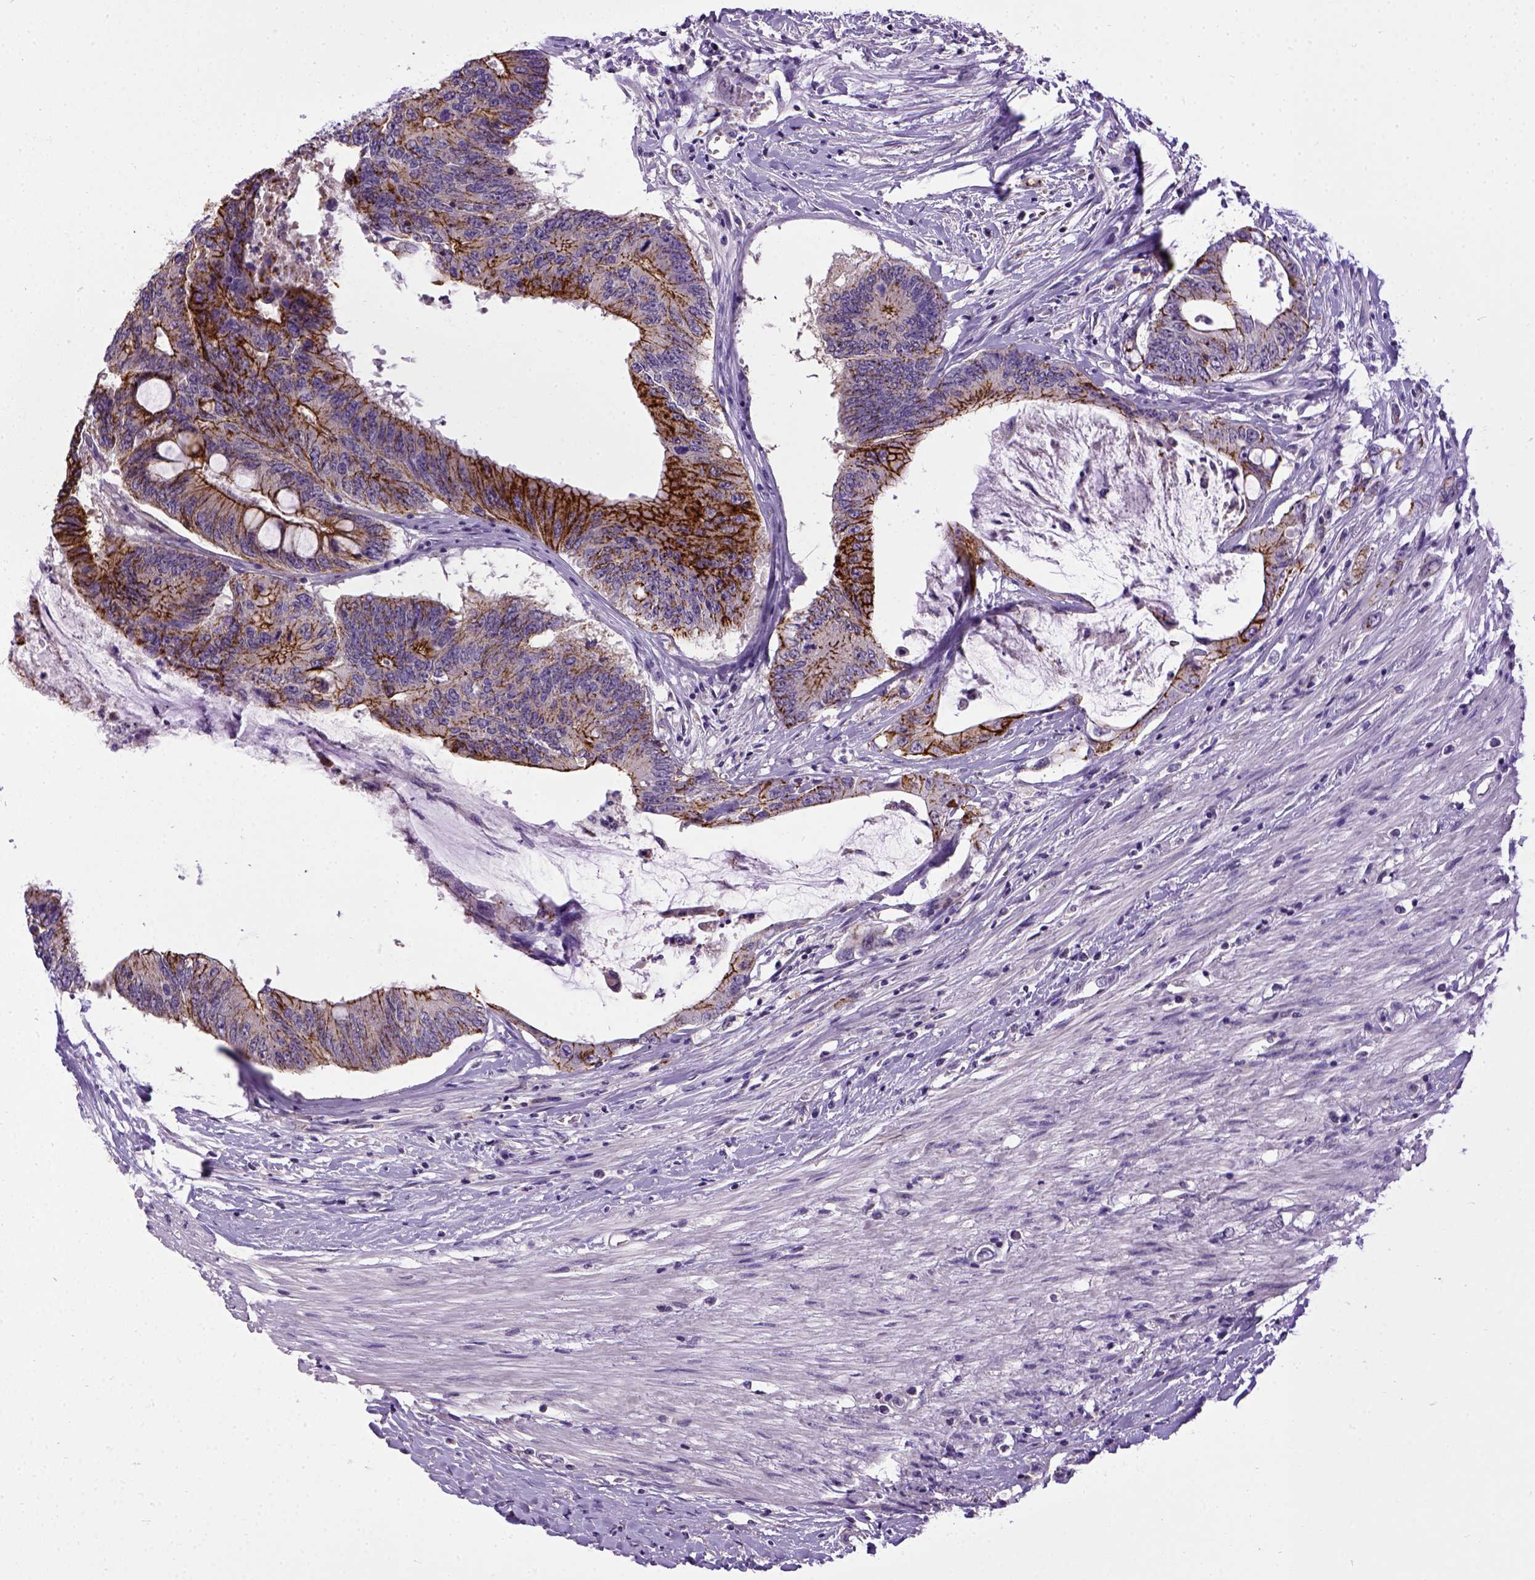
{"staining": {"intensity": "strong", "quantity": ">75%", "location": "cytoplasmic/membranous"}, "tissue": "colorectal cancer", "cell_type": "Tumor cells", "image_type": "cancer", "snomed": [{"axis": "morphology", "description": "Adenocarcinoma, NOS"}, {"axis": "topography", "description": "Rectum"}], "caption": "Immunohistochemical staining of human colorectal cancer (adenocarcinoma) demonstrates high levels of strong cytoplasmic/membranous expression in approximately >75% of tumor cells.", "gene": "CDH1", "patient": {"sex": "male", "age": 59}}